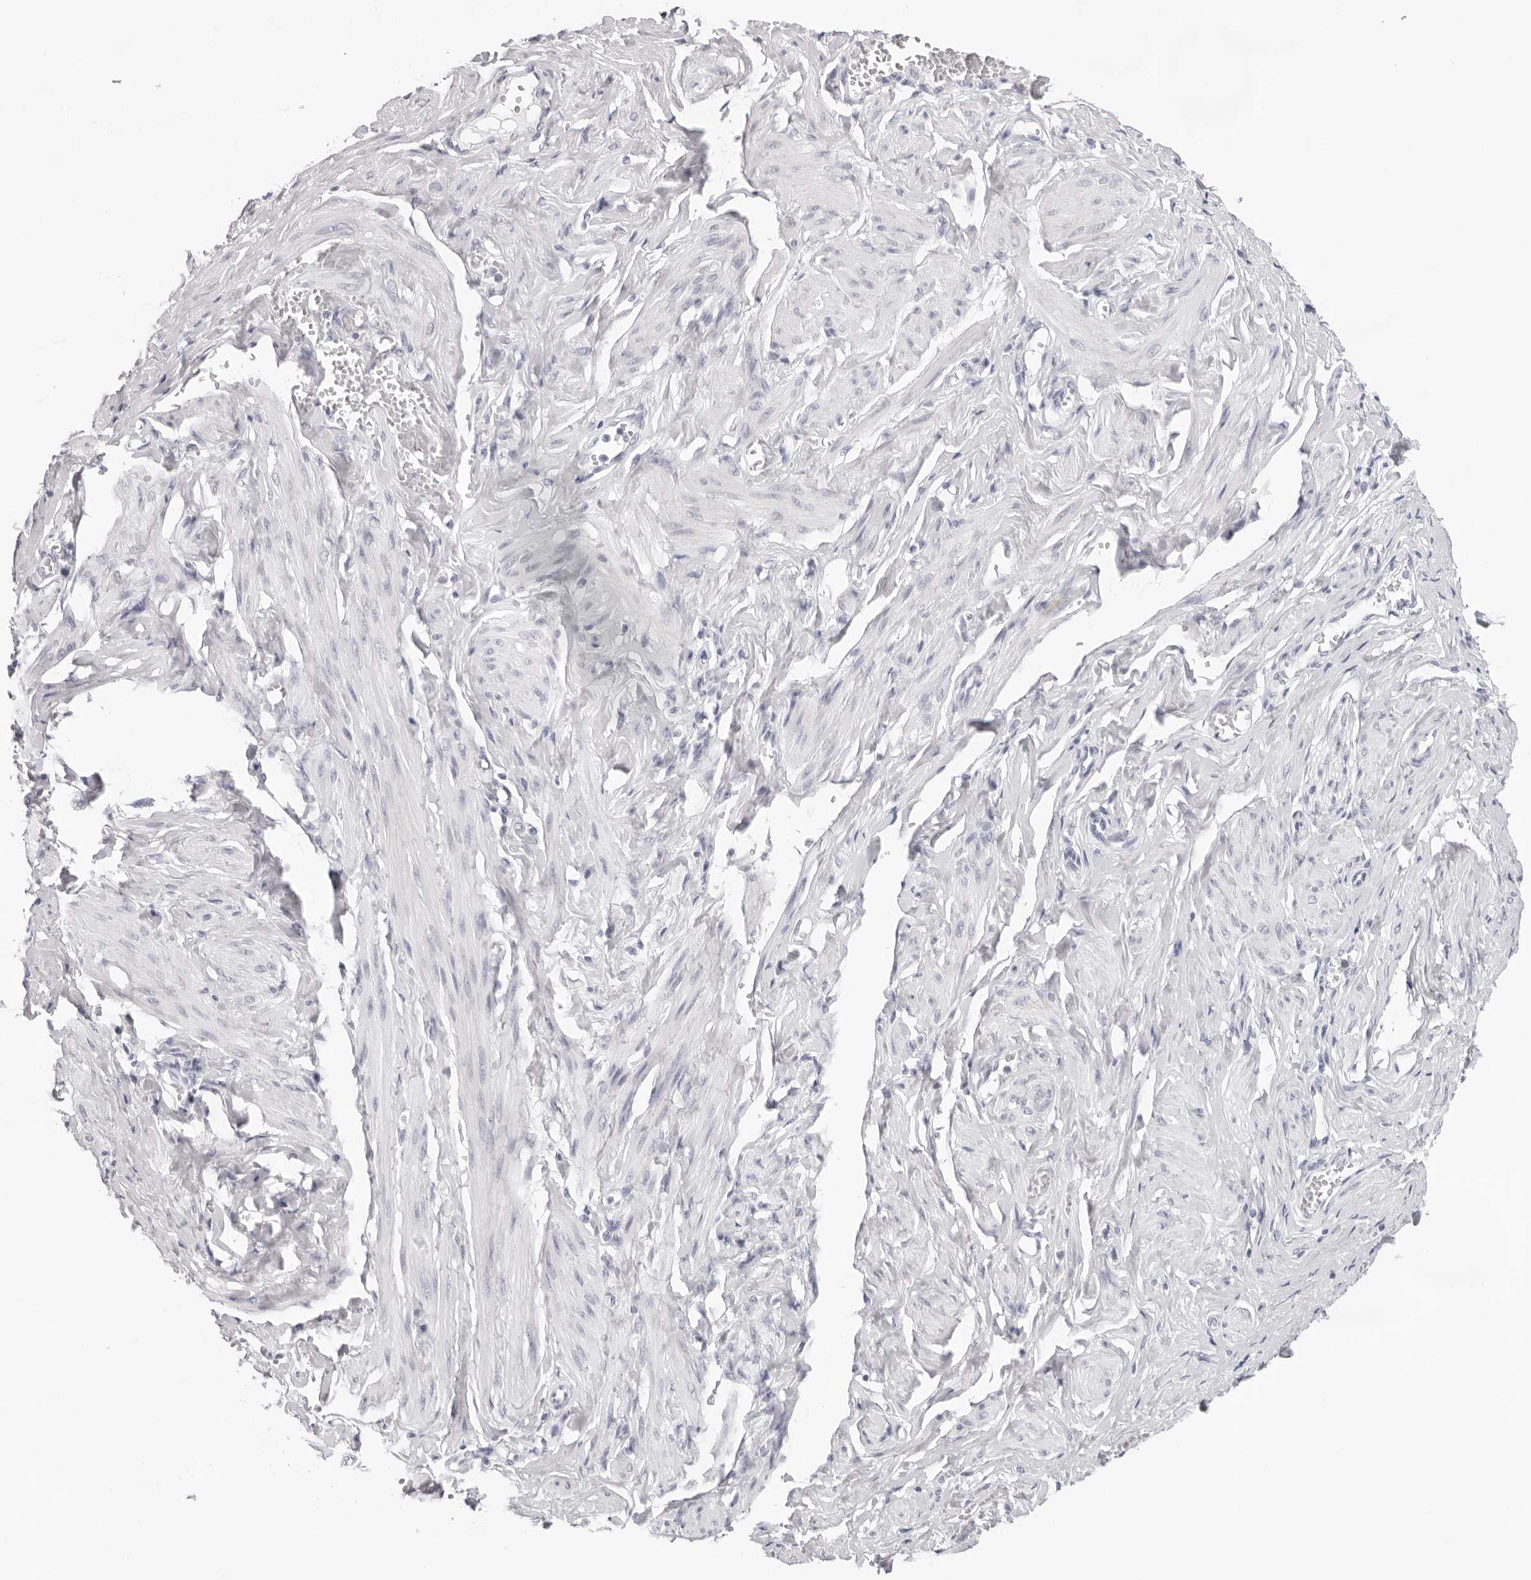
{"staining": {"intensity": "negative", "quantity": "none", "location": "none"}, "tissue": "adipose tissue", "cell_type": "Adipocytes", "image_type": "normal", "snomed": [{"axis": "morphology", "description": "Normal tissue, NOS"}, {"axis": "topography", "description": "Vascular tissue"}, {"axis": "topography", "description": "Fallopian tube"}, {"axis": "topography", "description": "Ovary"}], "caption": "Immunohistochemistry (IHC) image of unremarkable adipose tissue: adipose tissue stained with DAB demonstrates no significant protein expression in adipocytes.", "gene": "KLK12", "patient": {"sex": "female", "age": 67}}